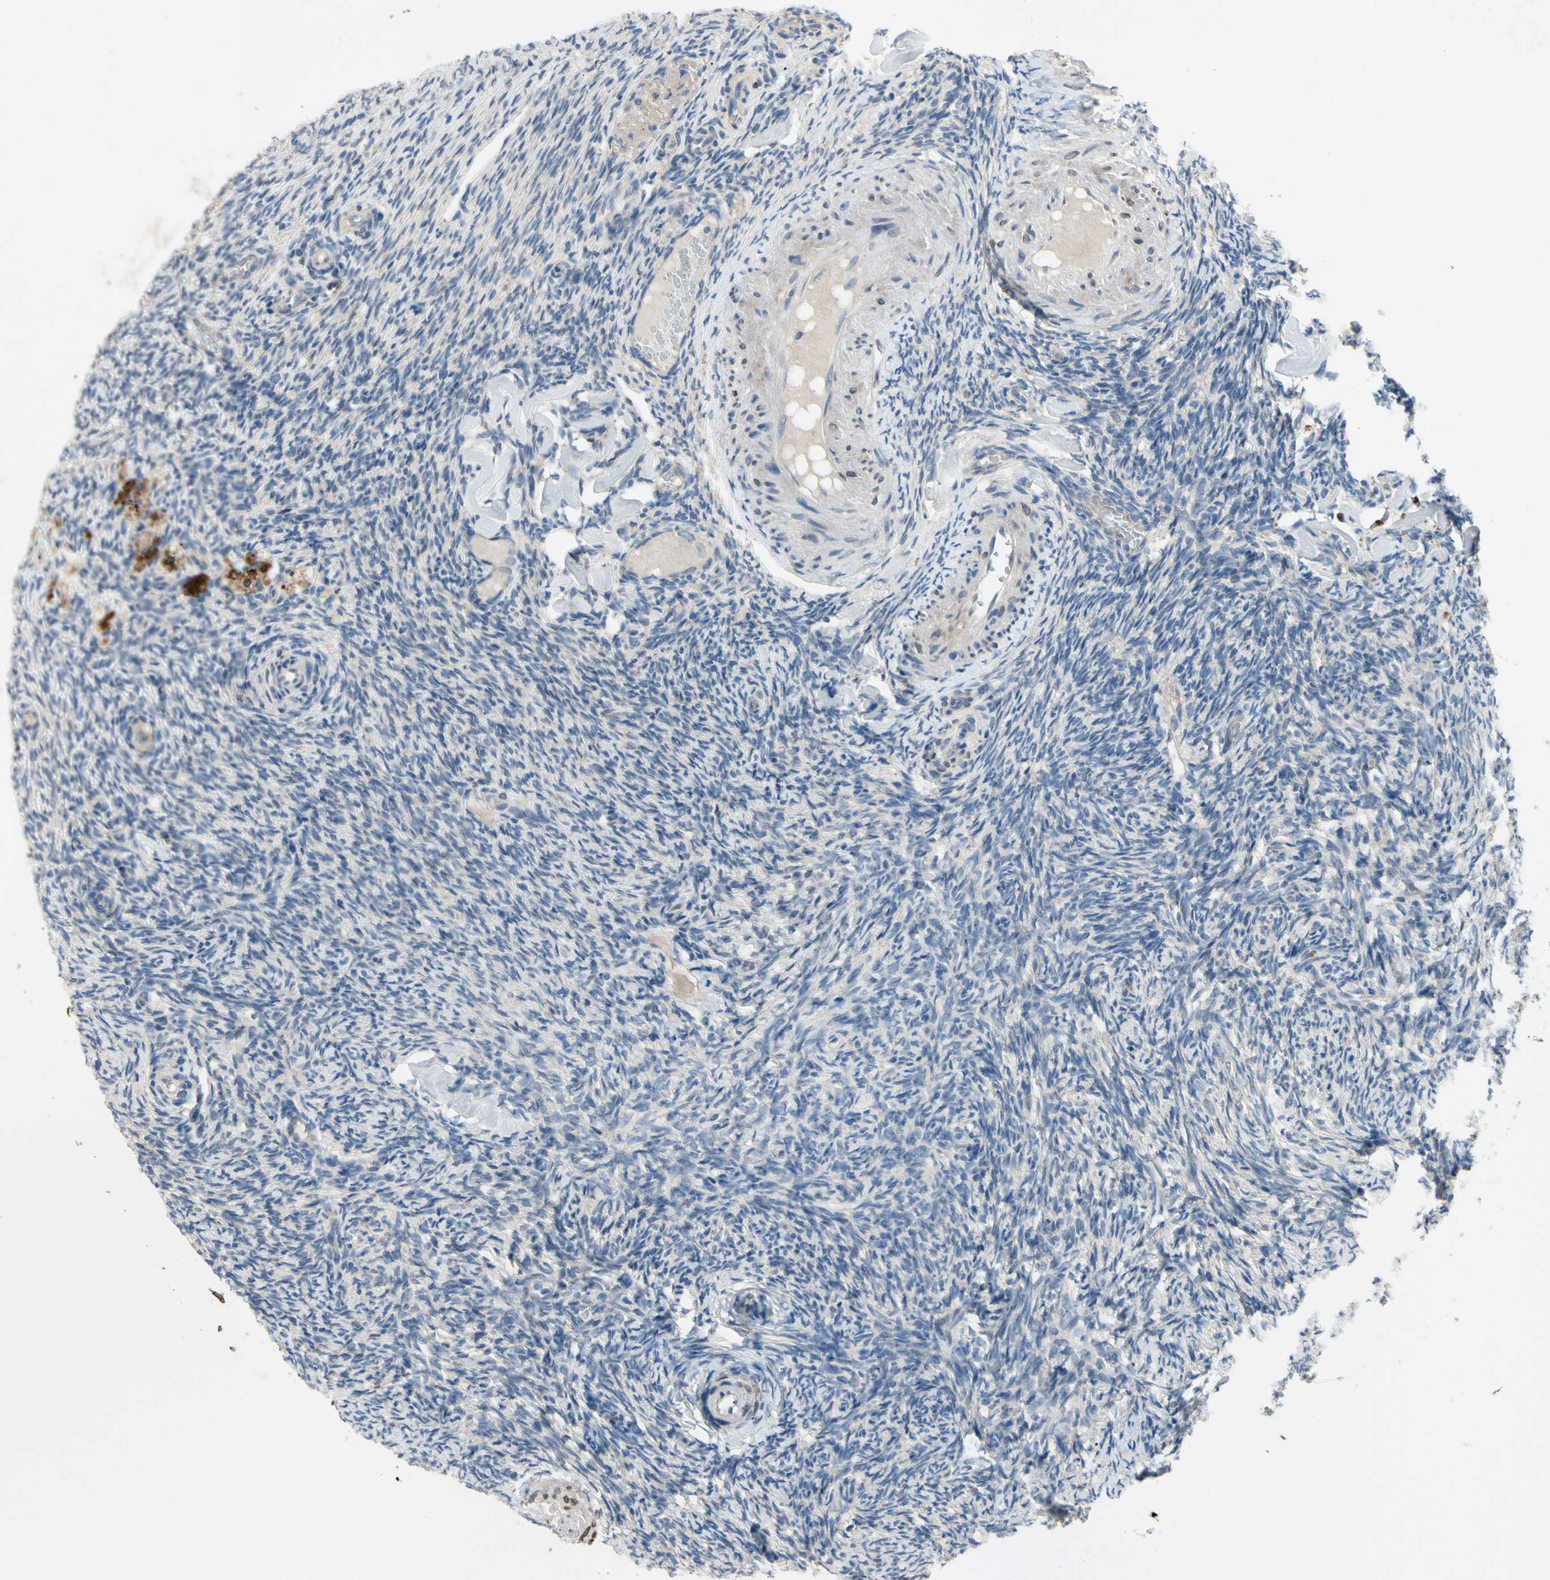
{"staining": {"intensity": "negative", "quantity": "none", "location": "none"}, "tissue": "ovary", "cell_type": "Ovarian stroma cells", "image_type": "normal", "snomed": [{"axis": "morphology", "description": "Normal tissue, NOS"}, {"axis": "topography", "description": "Ovary"}], "caption": "Ovary stained for a protein using immunohistochemistry (IHC) shows no staining ovarian stroma cells.", "gene": "HILPDA", "patient": {"sex": "female", "age": 60}}